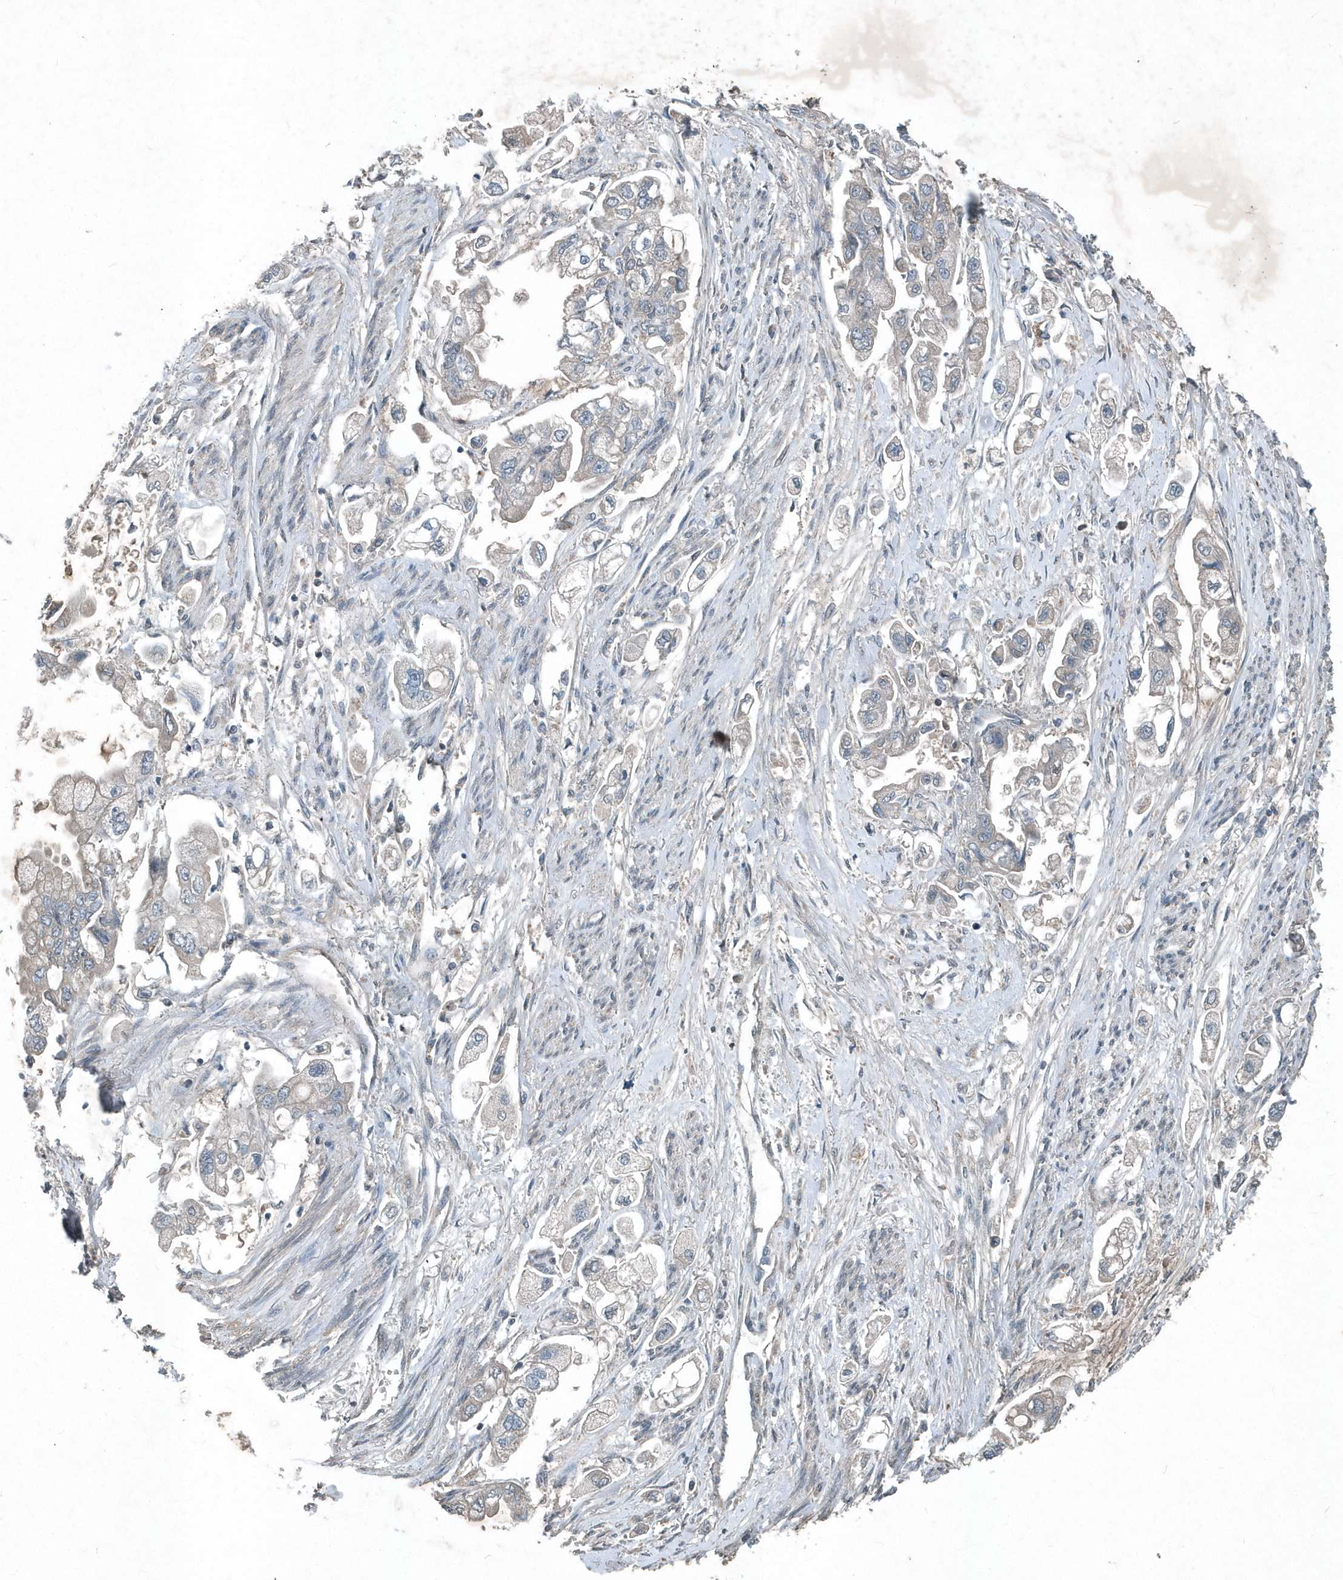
{"staining": {"intensity": "negative", "quantity": "none", "location": "none"}, "tissue": "stomach cancer", "cell_type": "Tumor cells", "image_type": "cancer", "snomed": [{"axis": "morphology", "description": "Adenocarcinoma, NOS"}, {"axis": "topography", "description": "Stomach"}], "caption": "Immunohistochemical staining of stomach cancer shows no significant staining in tumor cells. Nuclei are stained in blue.", "gene": "SCFD2", "patient": {"sex": "male", "age": 62}}